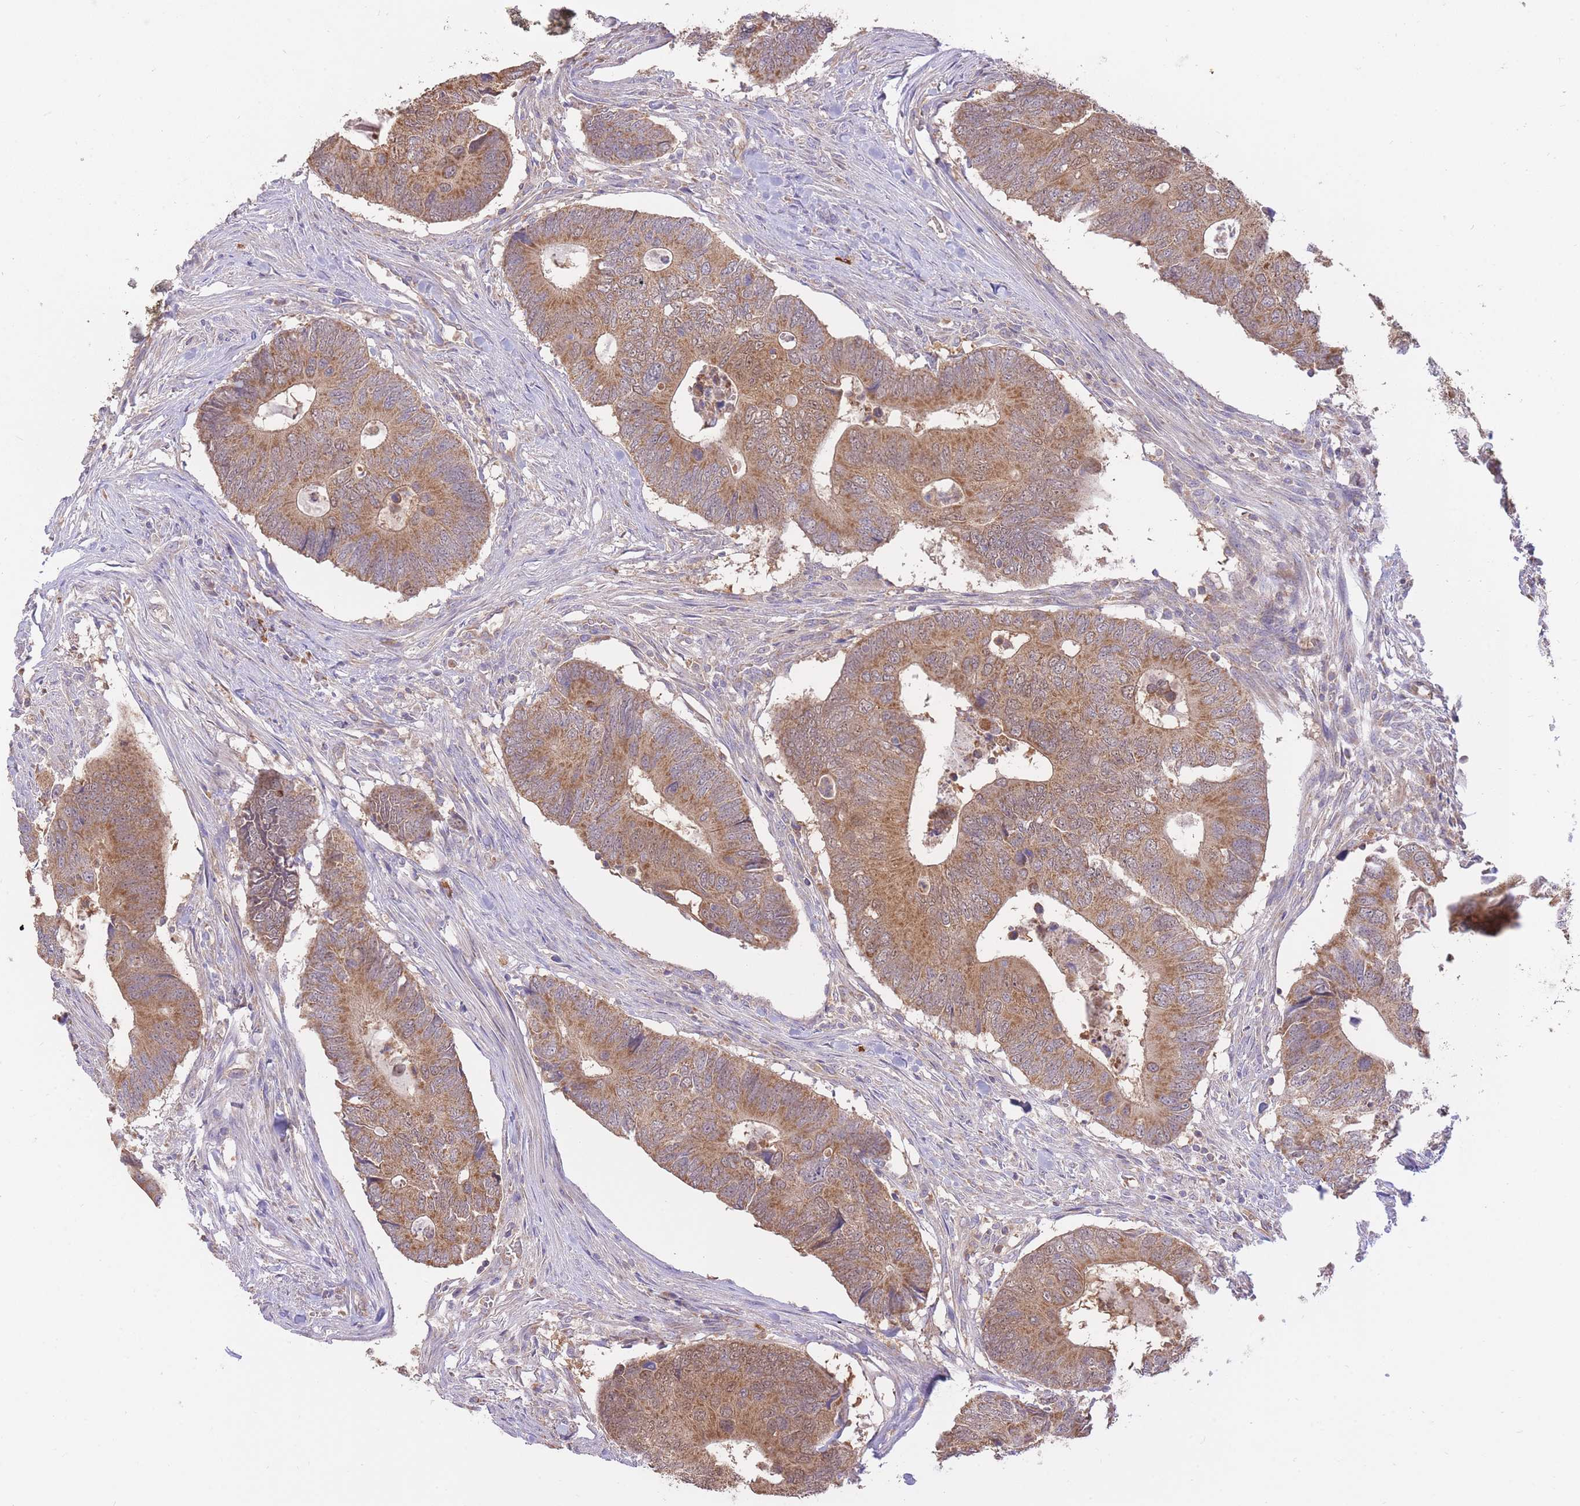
{"staining": {"intensity": "moderate", "quantity": ">75%", "location": "cytoplasmic/membranous"}, "tissue": "colorectal cancer", "cell_type": "Tumor cells", "image_type": "cancer", "snomed": [{"axis": "morphology", "description": "Adenocarcinoma, NOS"}, {"axis": "topography", "description": "Colon"}], "caption": "Immunohistochemical staining of human adenocarcinoma (colorectal) exhibits moderate cytoplasmic/membranous protein expression in about >75% of tumor cells.", "gene": "PREP", "patient": {"sex": "male", "age": 87}}